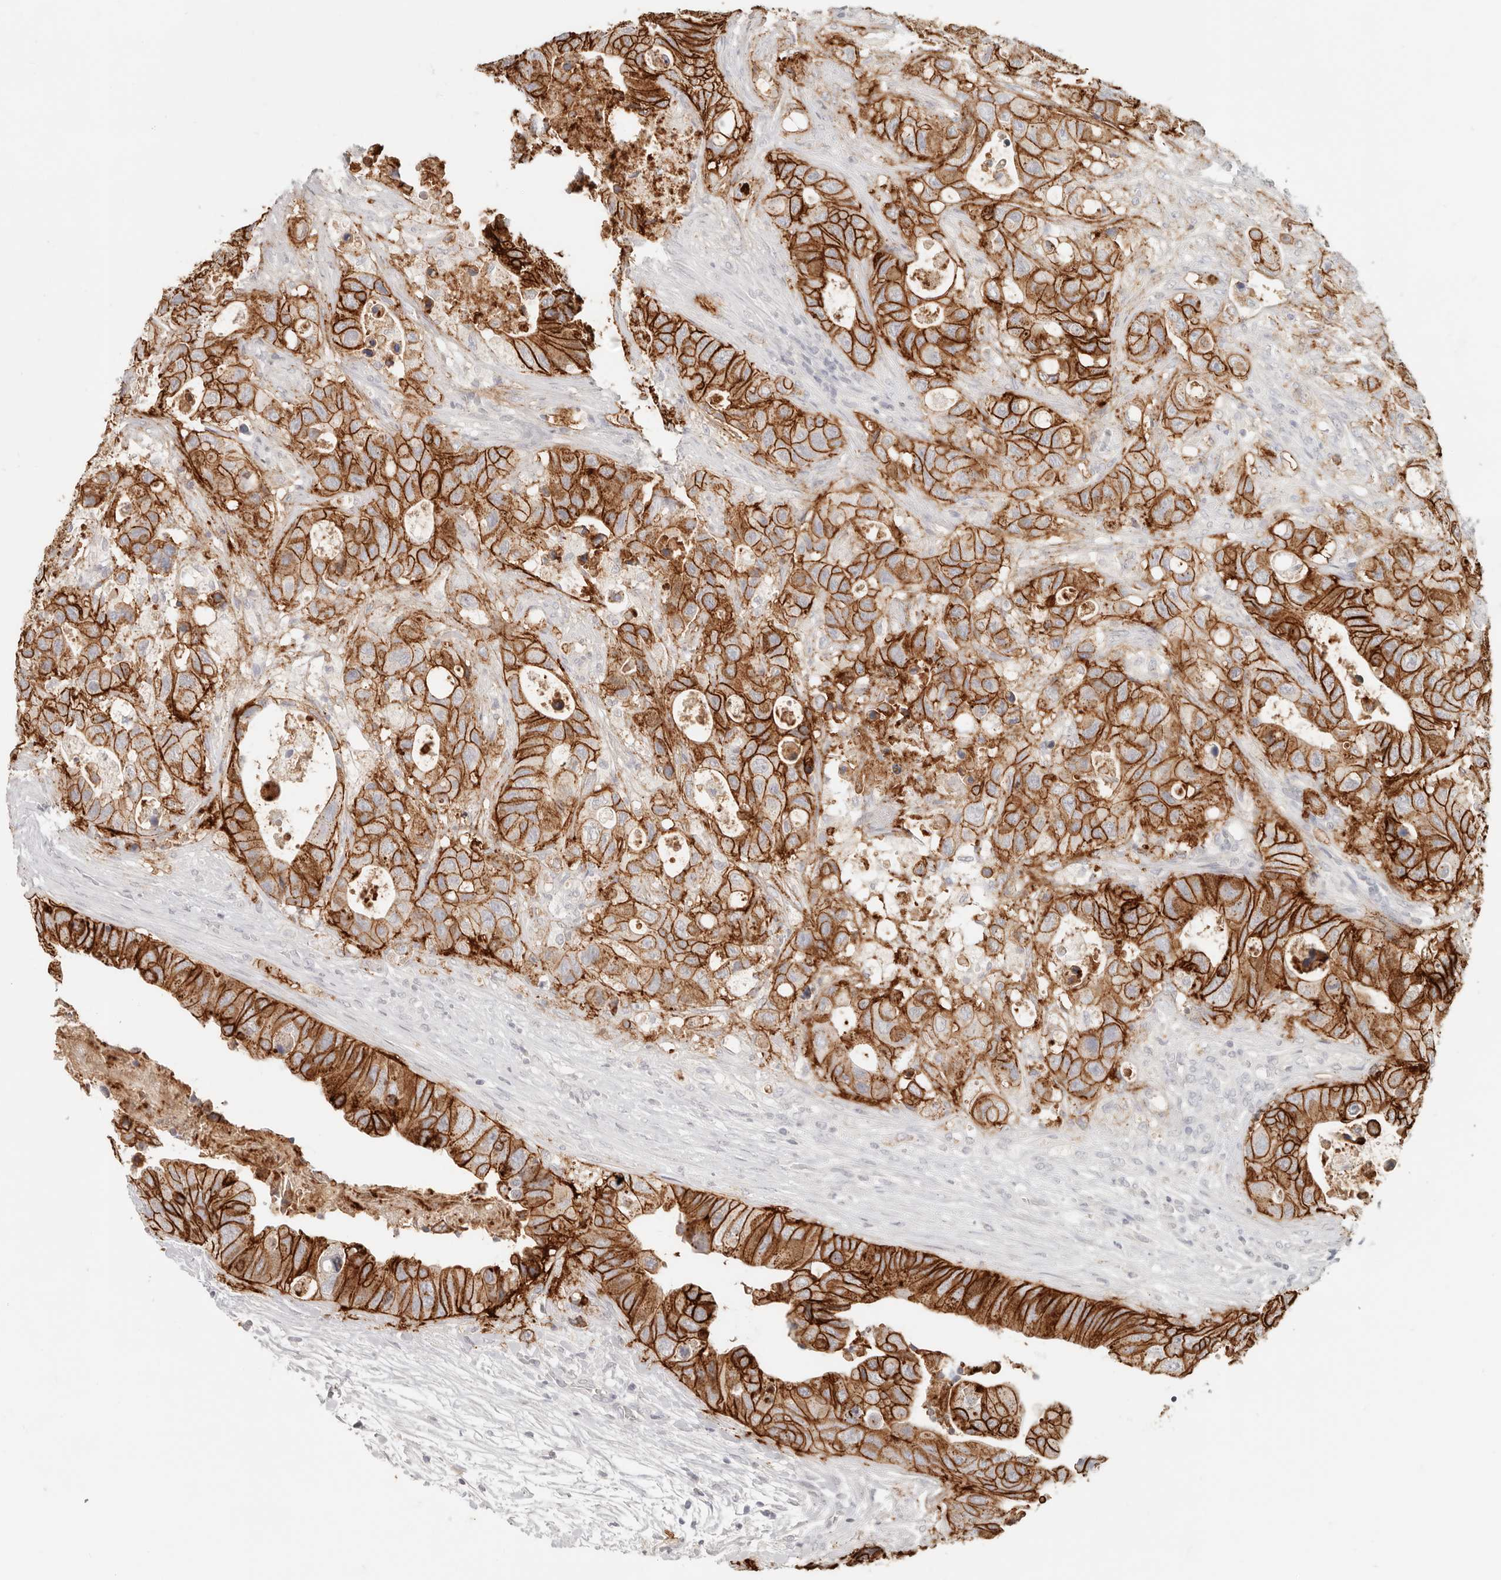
{"staining": {"intensity": "strong", "quantity": ">75%", "location": "cytoplasmic/membranous"}, "tissue": "colorectal cancer", "cell_type": "Tumor cells", "image_type": "cancer", "snomed": [{"axis": "morphology", "description": "Adenocarcinoma, NOS"}, {"axis": "topography", "description": "Colon"}], "caption": "Colorectal cancer (adenocarcinoma) stained with a brown dye demonstrates strong cytoplasmic/membranous positive positivity in approximately >75% of tumor cells.", "gene": "EPCAM", "patient": {"sex": "female", "age": 46}}